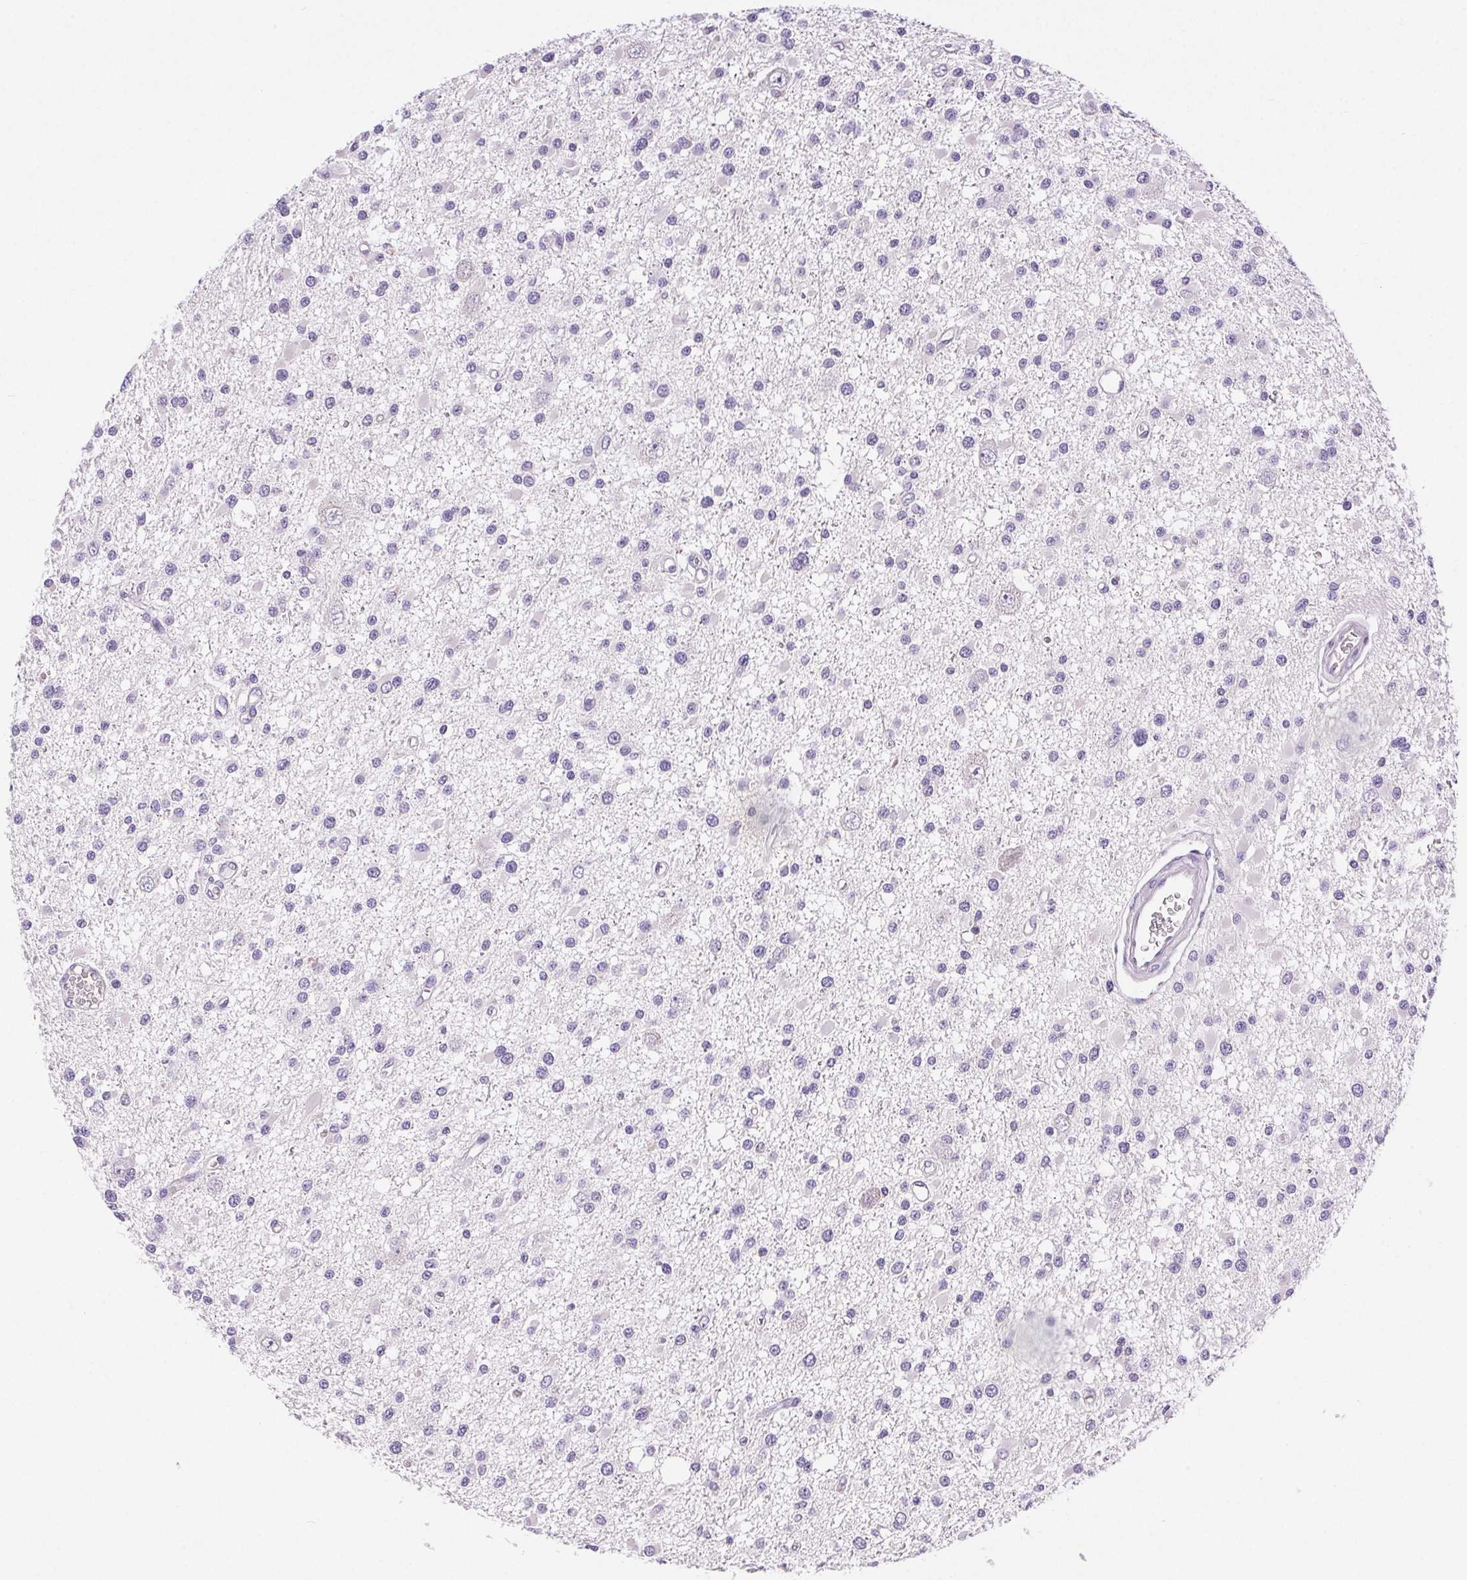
{"staining": {"intensity": "negative", "quantity": "none", "location": "none"}, "tissue": "glioma", "cell_type": "Tumor cells", "image_type": "cancer", "snomed": [{"axis": "morphology", "description": "Glioma, malignant, High grade"}, {"axis": "topography", "description": "Brain"}], "caption": "Immunohistochemical staining of human malignant glioma (high-grade) shows no significant staining in tumor cells.", "gene": "ARHGAP11B", "patient": {"sex": "male", "age": 54}}